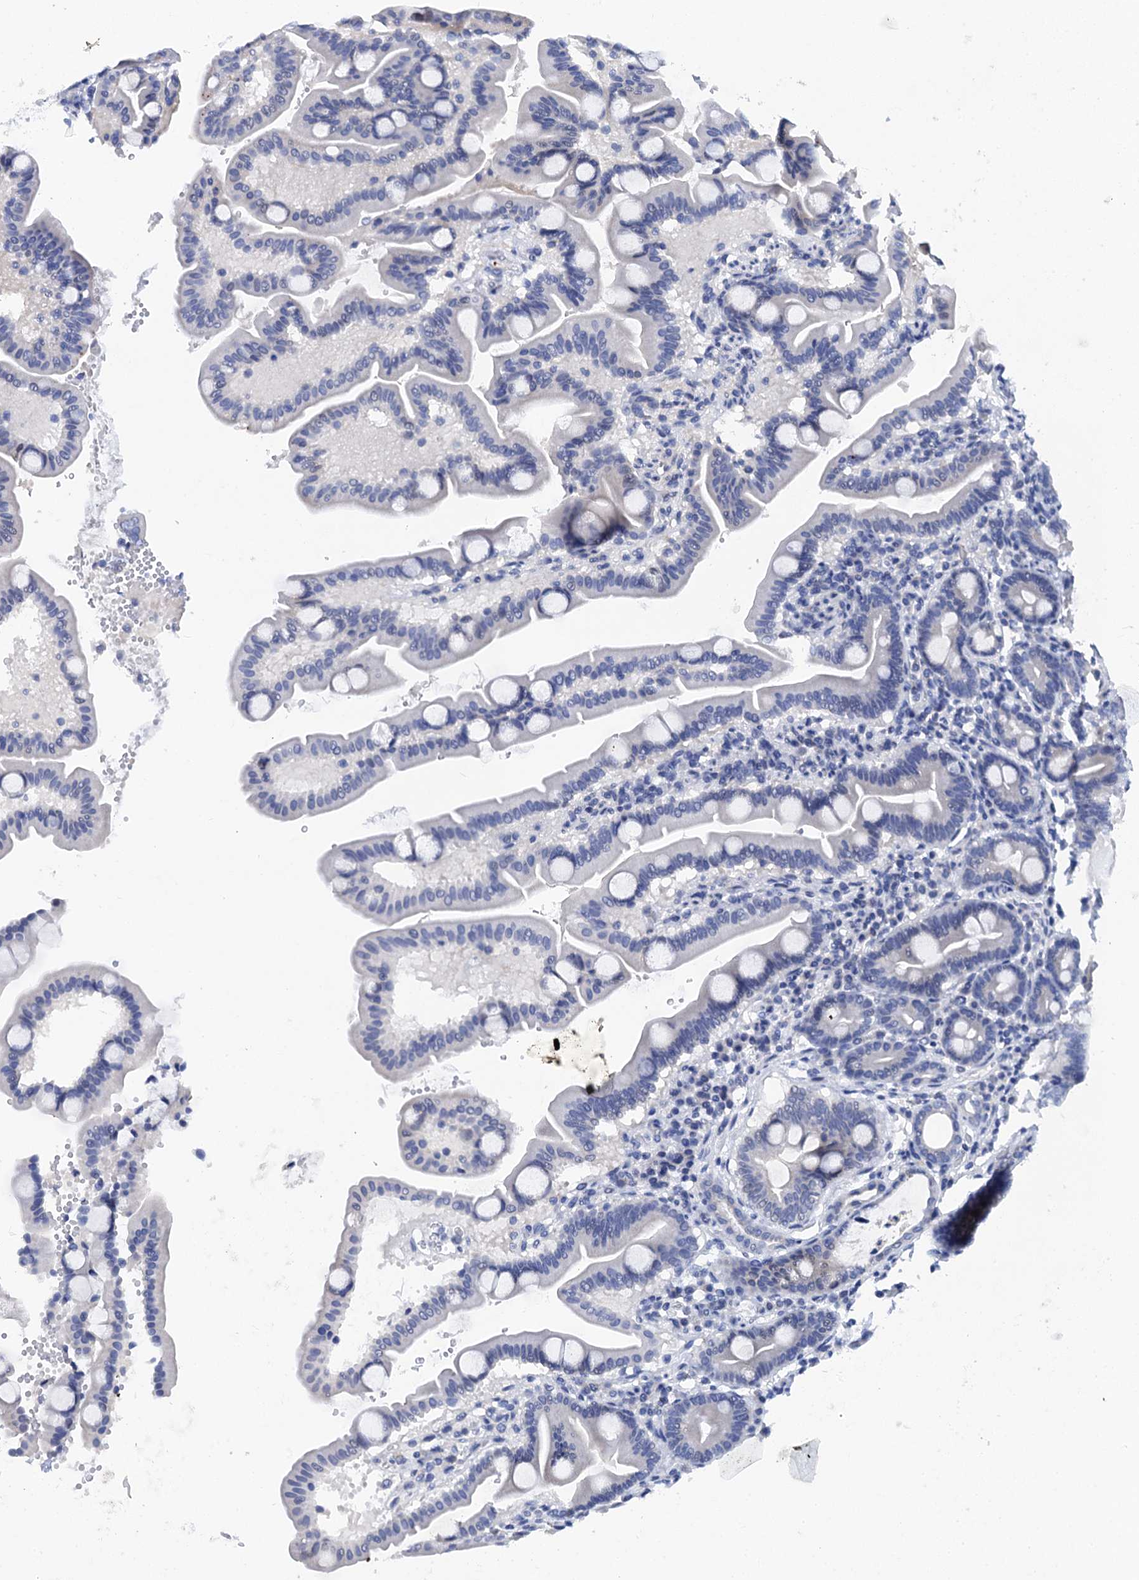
{"staining": {"intensity": "negative", "quantity": "none", "location": "none"}, "tissue": "duodenum", "cell_type": "Glandular cells", "image_type": "normal", "snomed": [{"axis": "morphology", "description": "Normal tissue, NOS"}, {"axis": "topography", "description": "Duodenum"}], "caption": "This image is of normal duodenum stained with immunohistochemistry to label a protein in brown with the nuclei are counter-stained blue. There is no positivity in glandular cells.", "gene": "LYPD3", "patient": {"sex": "male", "age": 54}}